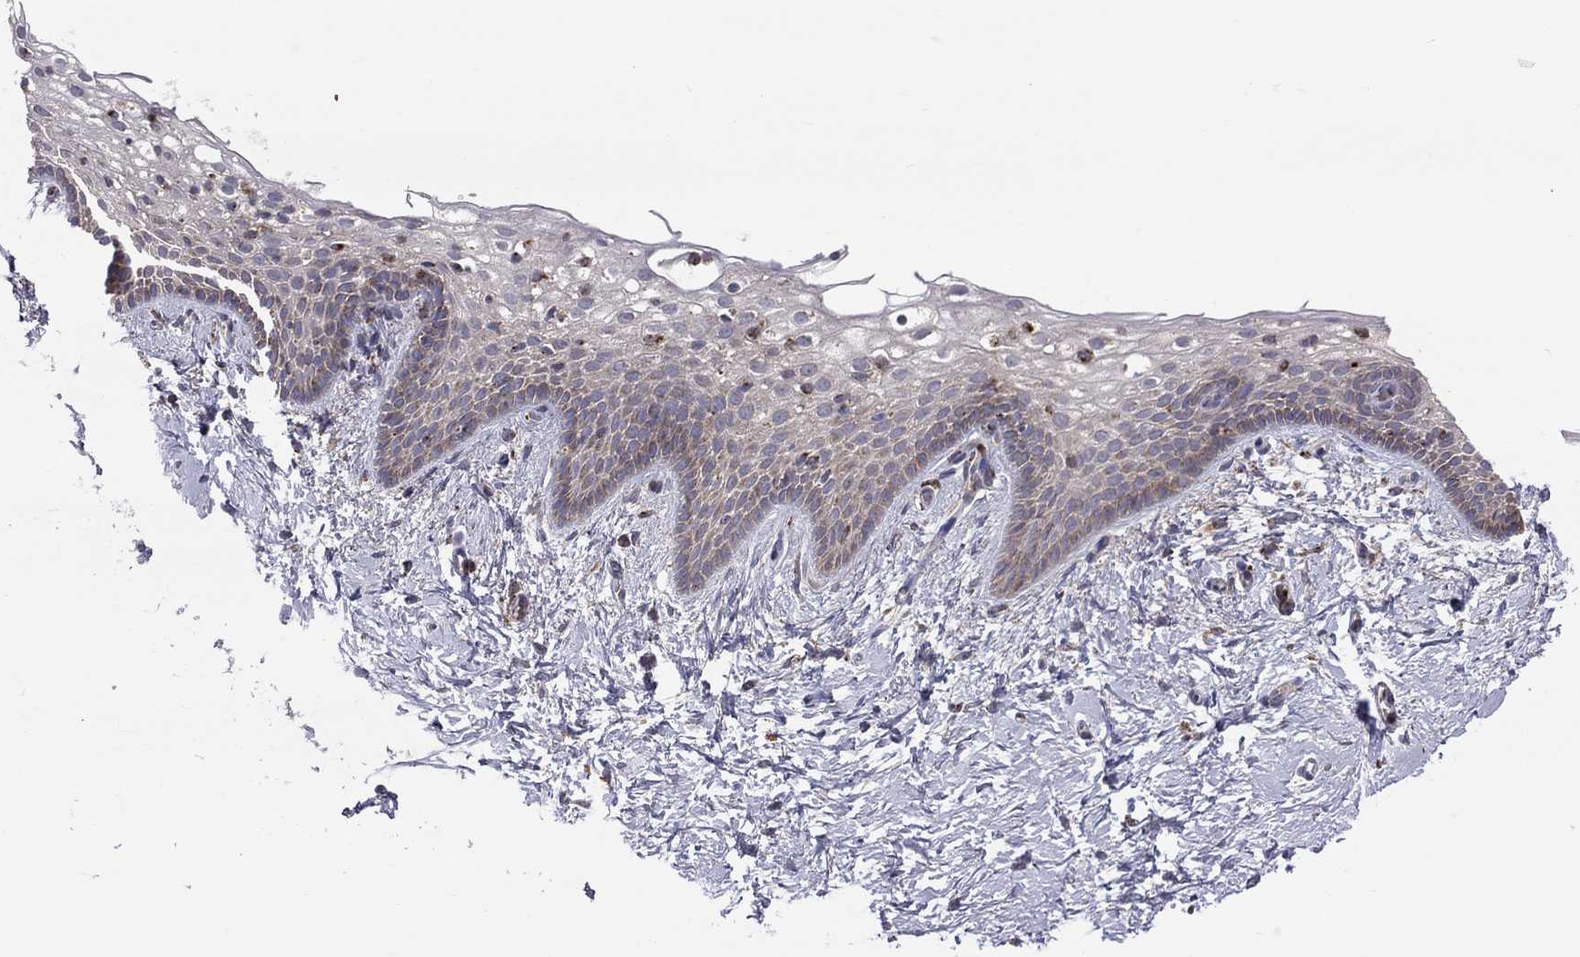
{"staining": {"intensity": "negative", "quantity": "none", "location": "none"}, "tissue": "vagina", "cell_type": "Squamous epithelial cells", "image_type": "normal", "snomed": [{"axis": "morphology", "description": "Normal tissue, NOS"}, {"axis": "topography", "description": "Vagina"}], "caption": "The immunohistochemistry (IHC) photomicrograph has no significant staining in squamous epithelial cells of vagina.", "gene": "STARD3", "patient": {"sex": "female", "age": 61}}